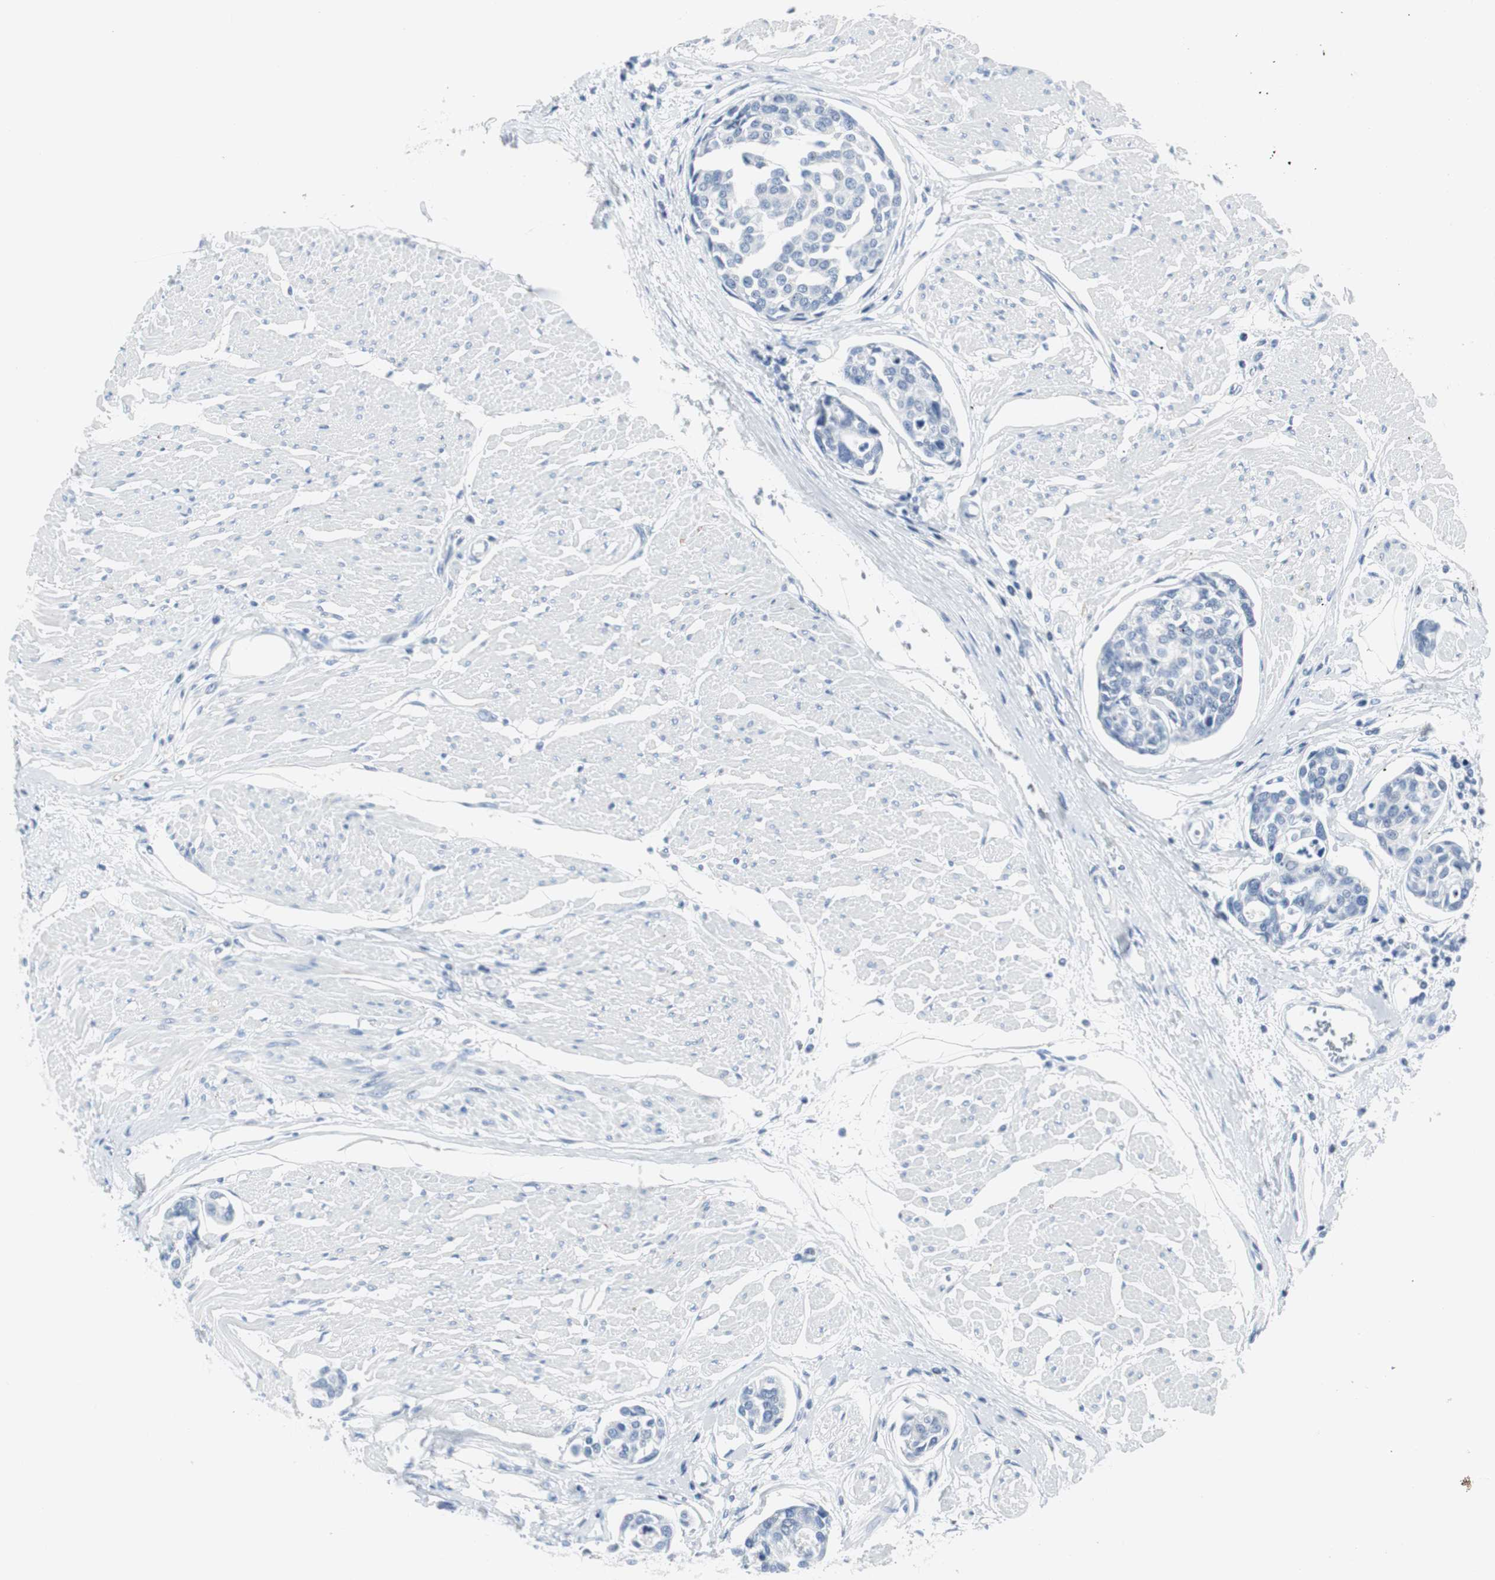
{"staining": {"intensity": "negative", "quantity": "none", "location": "none"}, "tissue": "urothelial cancer", "cell_type": "Tumor cells", "image_type": "cancer", "snomed": [{"axis": "morphology", "description": "Urothelial carcinoma, High grade"}, {"axis": "topography", "description": "Urinary bladder"}], "caption": "A high-resolution histopathology image shows immunohistochemistry (IHC) staining of urothelial cancer, which exhibits no significant staining in tumor cells.", "gene": "GAP43", "patient": {"sex": "male", "age": 78}}